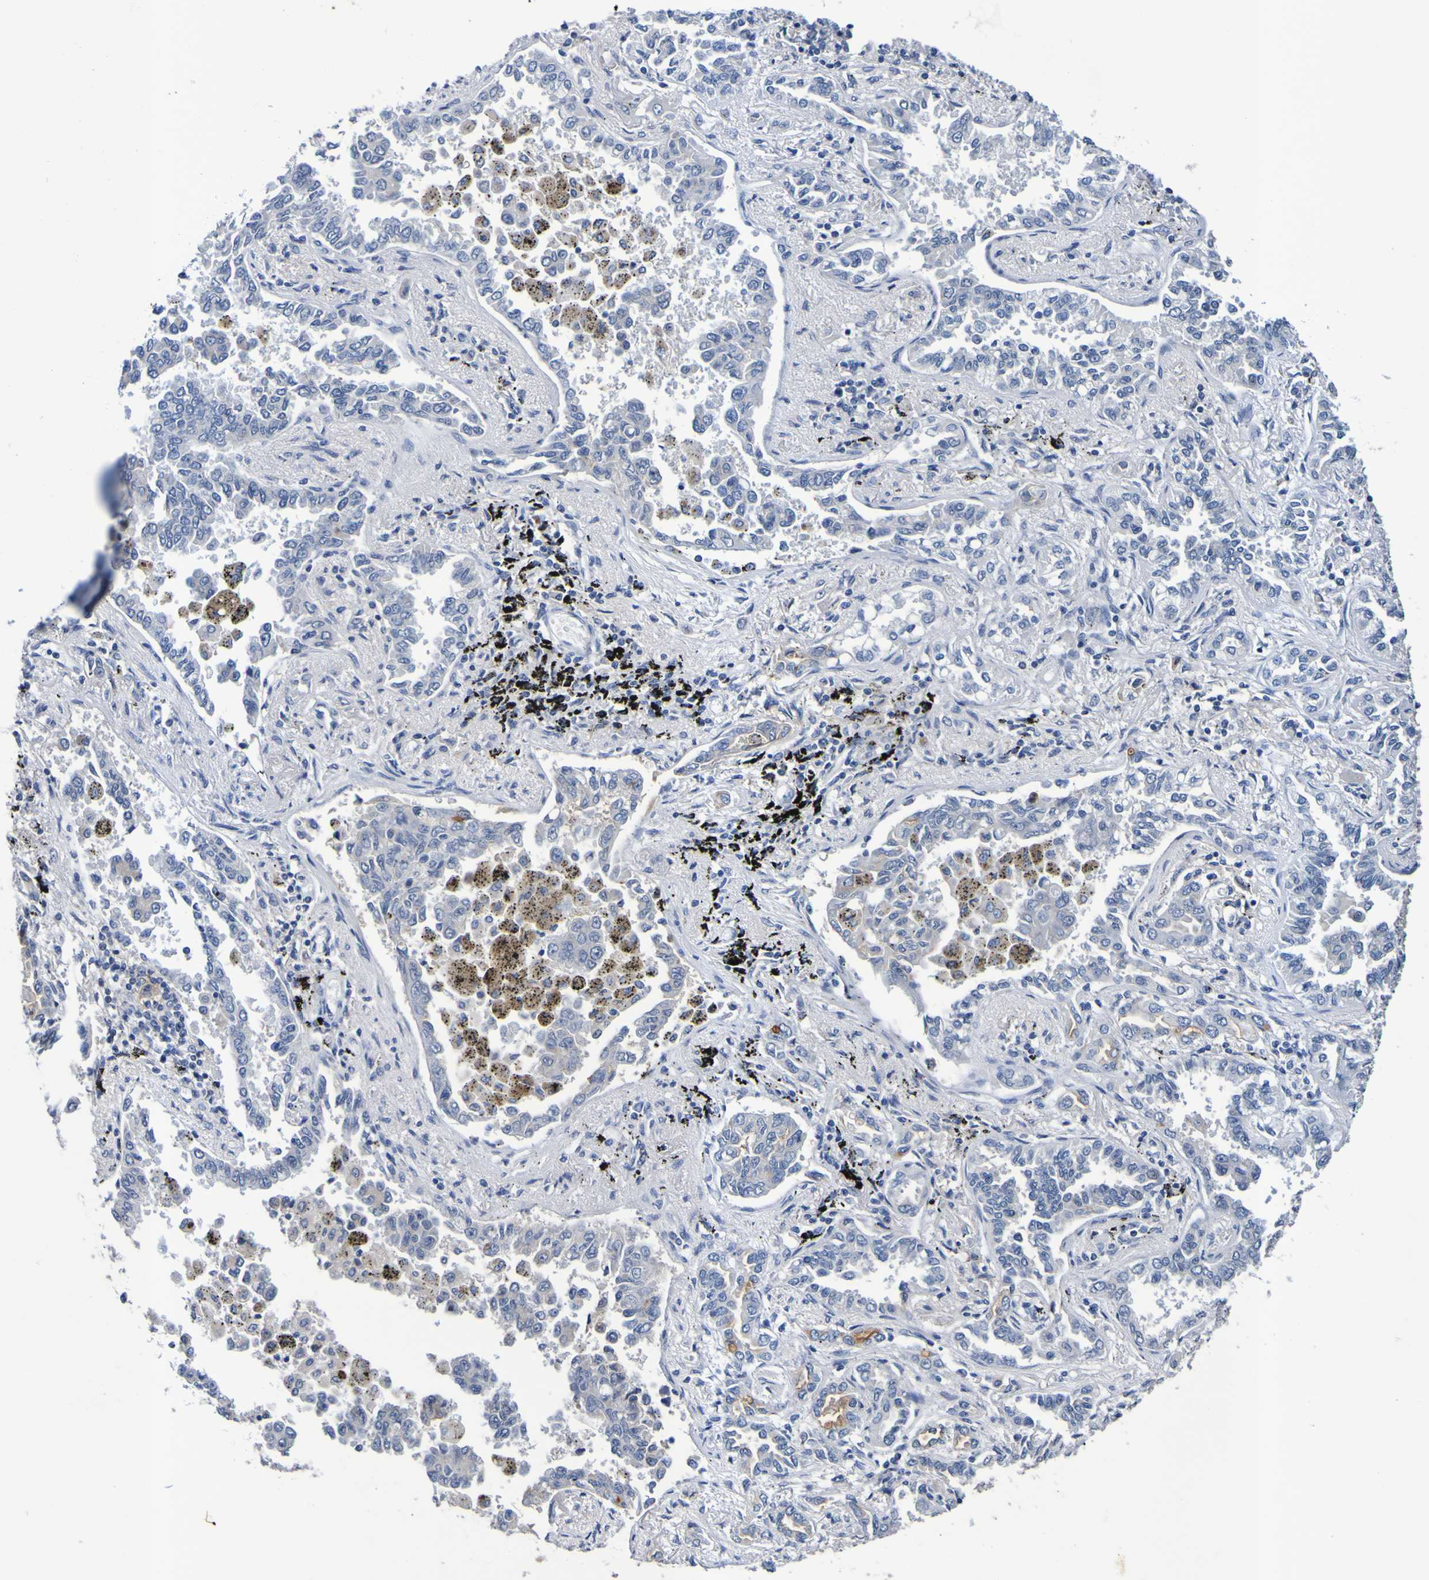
{"staining": {"intensity": "negative", "quantity": "none", "location": "none"}, "tissue": "lung cancer", "cell_type": "Tumor cells", "image_type": "cancer", "snomed": [{"axis": "morphology", "description": "Normal tissue, NOS"}, {"axis": "morphology", "description": "Adenocarcinoma, NOS"}, {"axis": "topography", "description": "Lung"}], "caption": "Lung cancer stained for a protein using IHC displays no staining tumor cells.", "gene": "VMA21", "patient": {"sex": "male", "age": 59}}